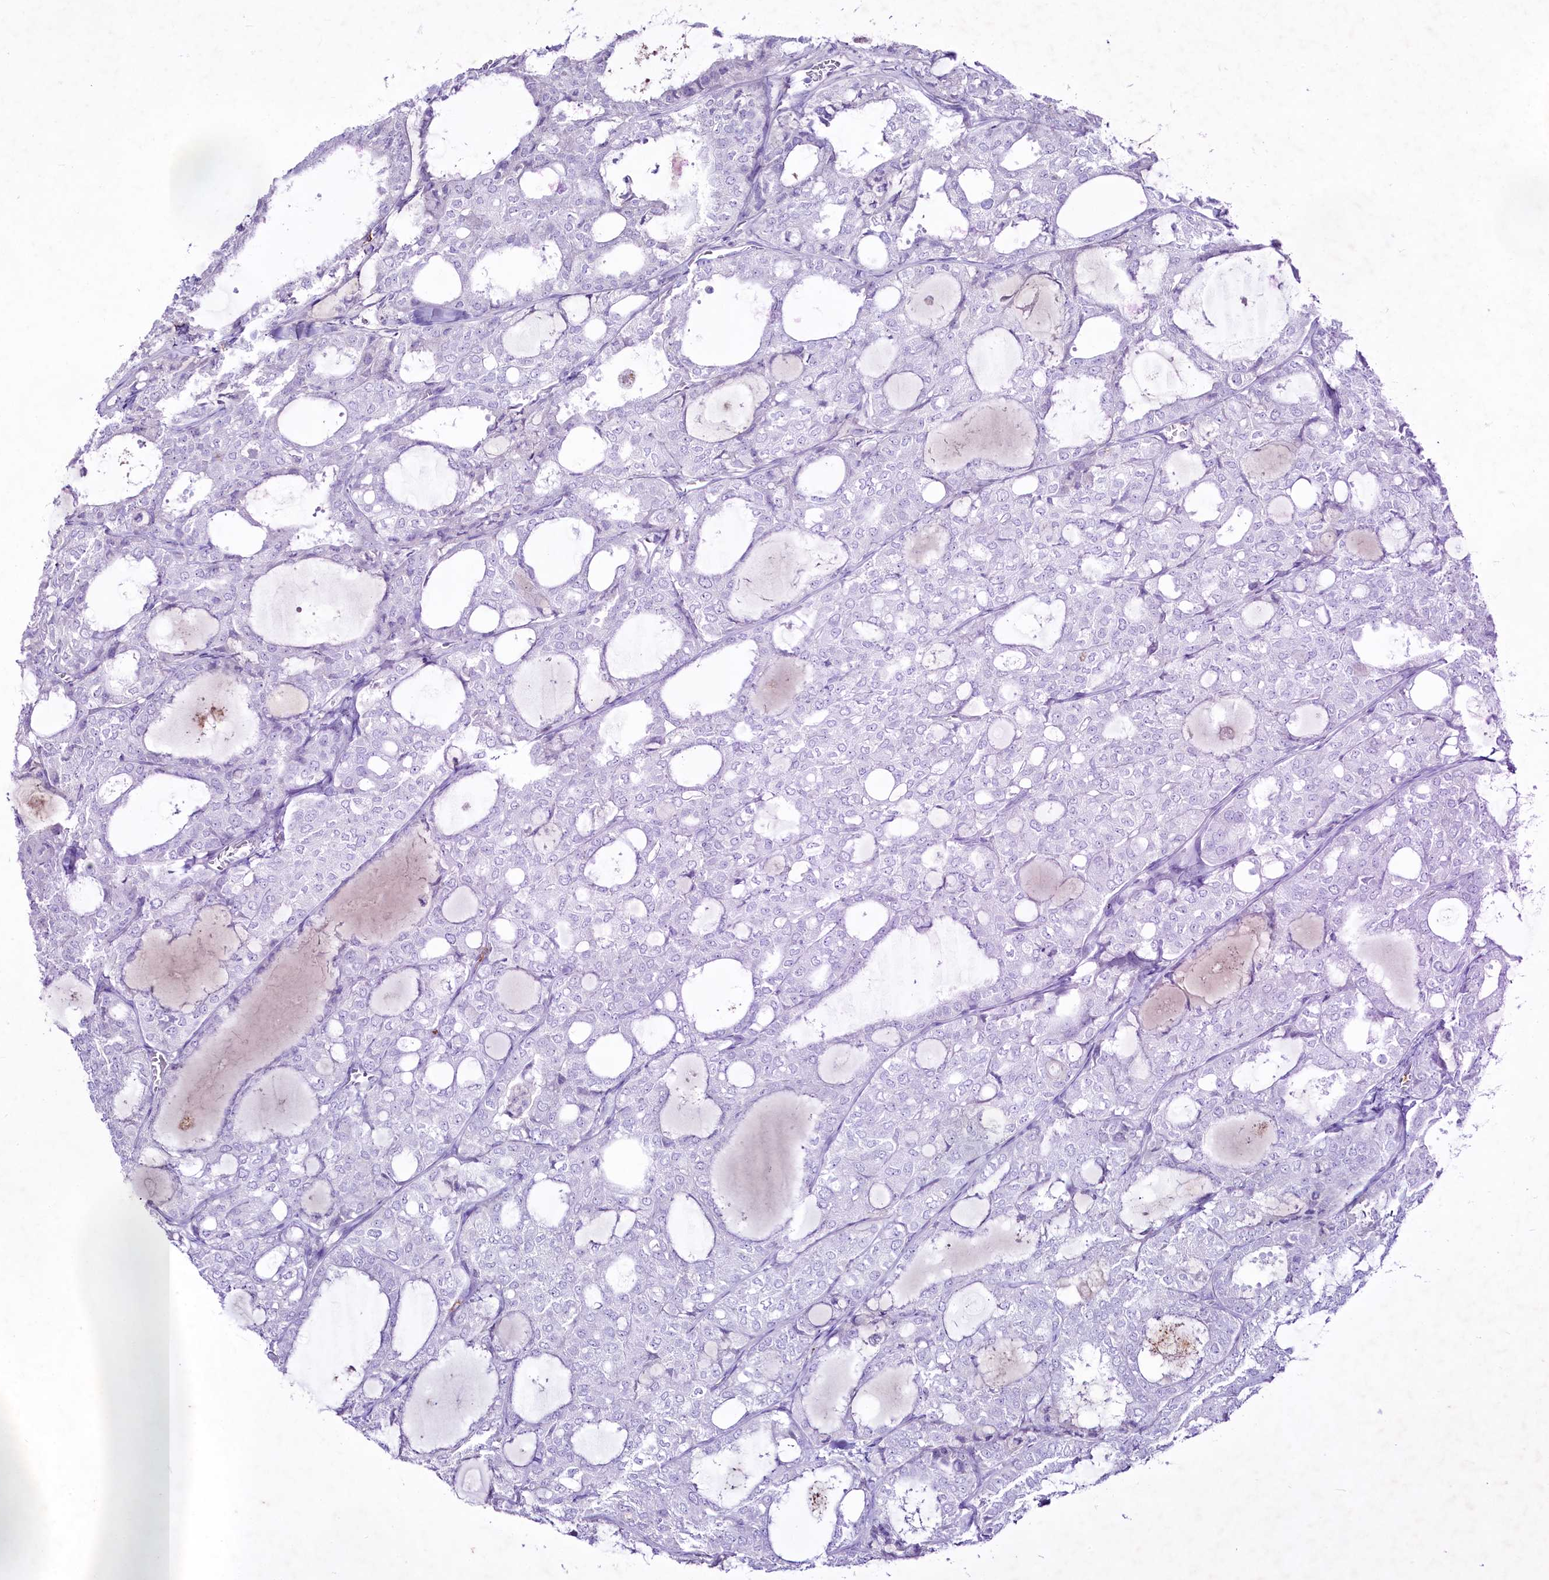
{"staining": {"intensity": "negative", "quantity": "none", "location": "none"}, "tissue": "thyroid cancer", "cell_type": "Tumor cells", "image_type": "cancer", "snomed": [{"axis": "morphology", "description": "Follicular adenoma carcinoma, NOS"}, {"axis": "topography", "description": "Thyroid gland"}], "caption": "DAB immunohistochemical staining of human thyroid follicular adenoma carcinoma displays no significant staining in tumor cells.", "gene": "FAM209B", "patient": {"sex": "male", "age": 75}}